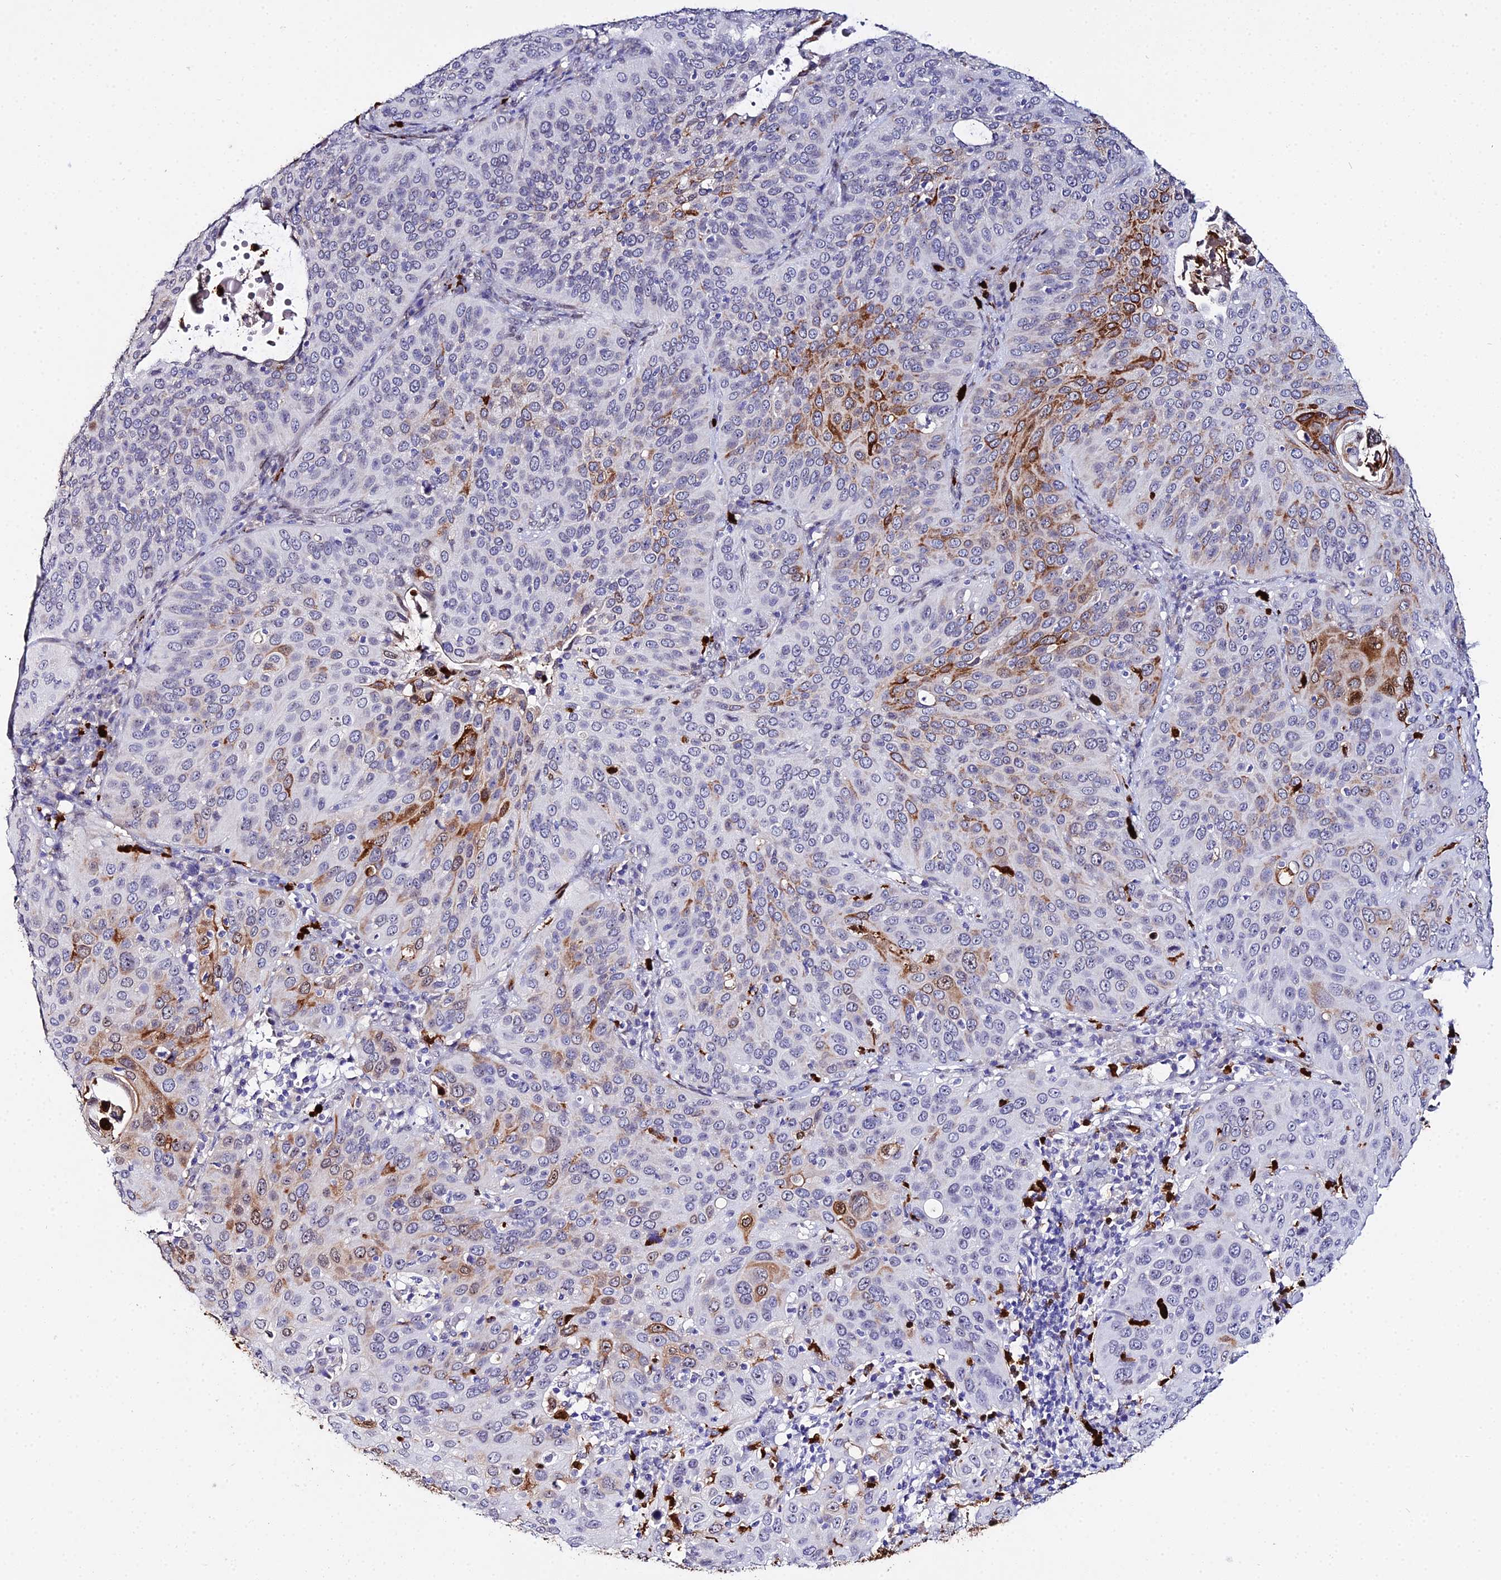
{"staining": {"intensity": "moderate", "quantity": "<25%", "location": "cytoplasmic/membranous,nuclear"}, "tissue": "cervical cancer", "cell_type": "Tumor cells", "image_type": "cancer", "snomed": [{"axis": "morphology", "description": "Squamous cell carcinoma, NOS"}, {"axis": "topography", "description": "Cervix"}], "caption": "Cervical squamous cell carcinoma stained for a protein shows moderate cytoplasmic/membranous and nuclear positivity in tumor cells. (Brightfield microscopy of DAB IHC at high magnification).", "gene": "MCM10", "patient": {"sex": "female", "age": 36}}